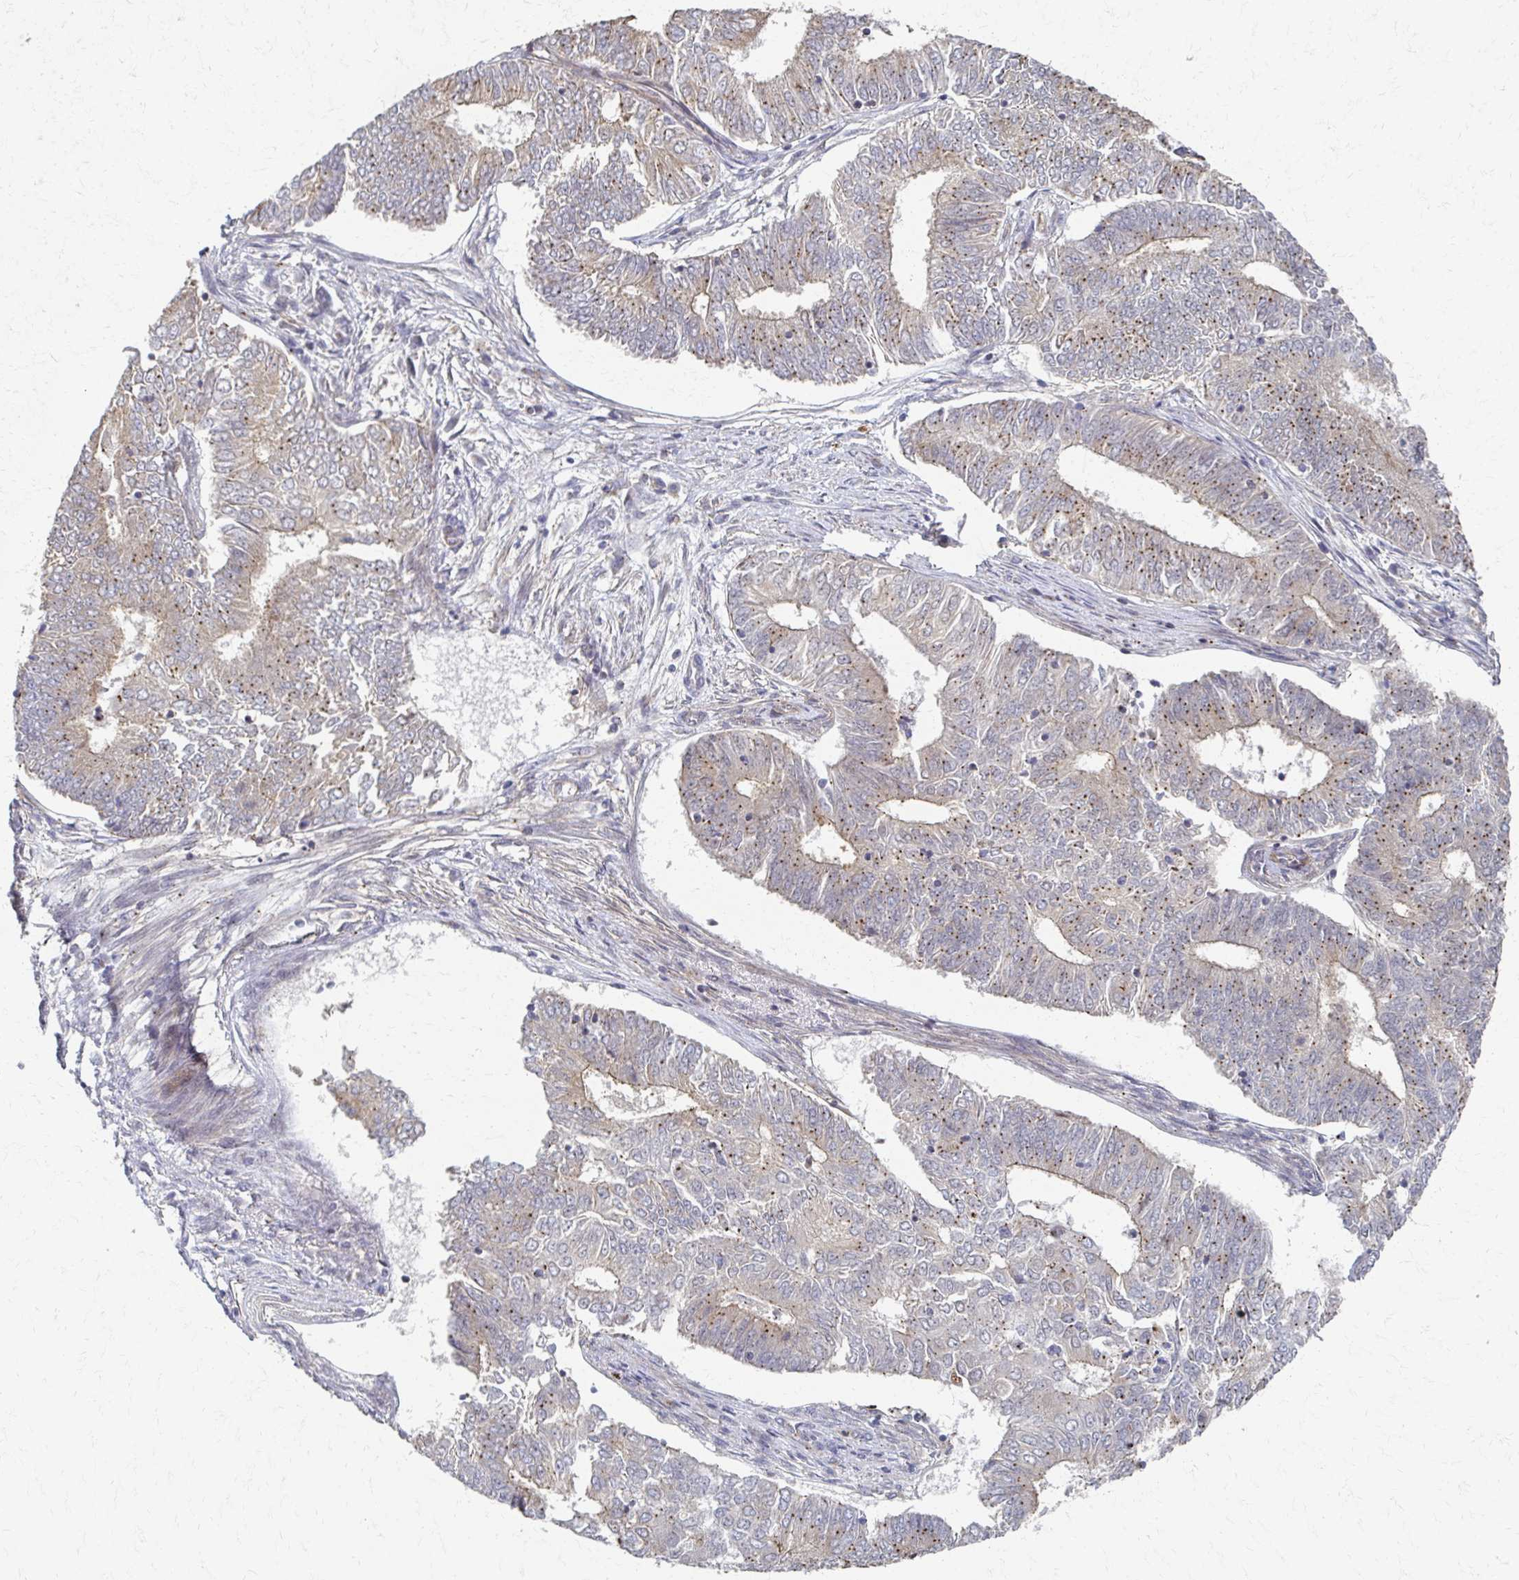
{"staining": {"intensity": "weak", "quantity": ">75%", "location": "cytoplasmic/membranous"}, "tissue": "endometrial cancer", "cell_type": "Tumor cells", "image_type": "cancer", "snomed": [{"axis": "morphology", "description": "Adenocarcinoma, NOS"}, {"axis": "topography", "description": "Endometrium"}], "caption": "DAB (3,3'-diaminobenzidine) immunohistochemical staining of endometrial adenocarcinoma shows weak cytoplasmic/membranous protein positivity in about >75% of tumor cells. (Stains: DAB in brown, nuclei in blue, Microscopy: brightfield microscopy at high magnification).", "gene": "SKA2", "patient": {"sex": "female", "age": 62}}